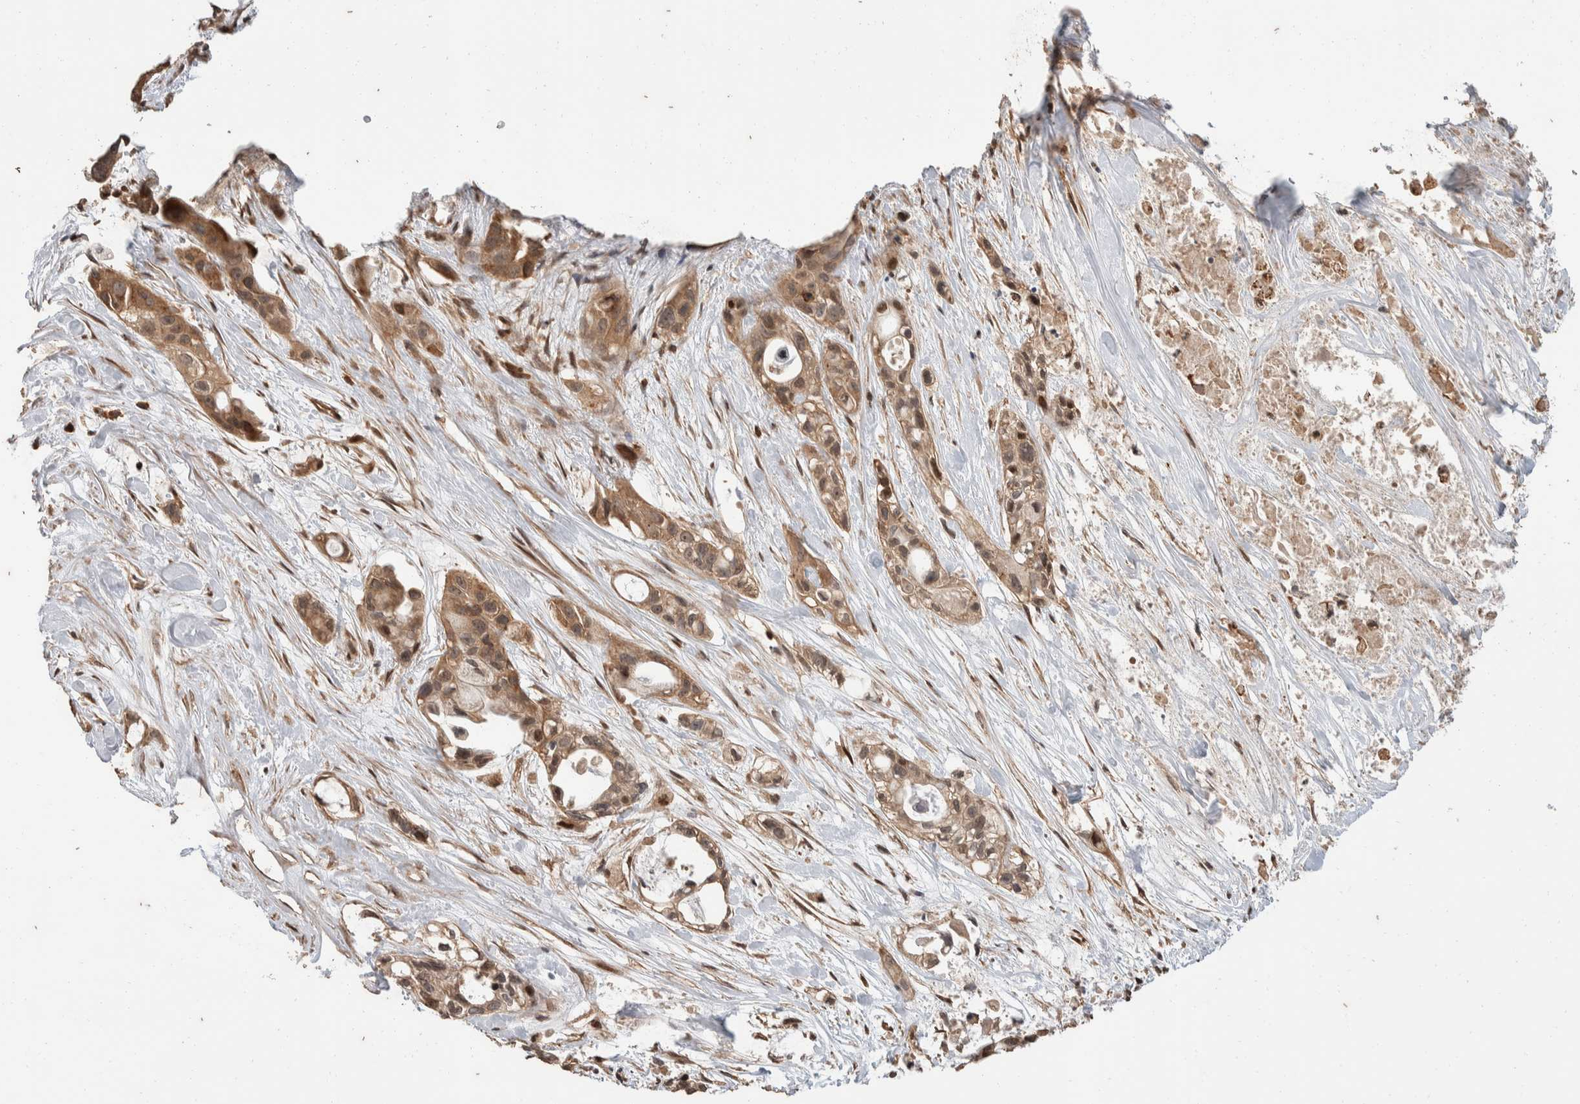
{"staining": {"intensity": "moderate", "quantity": ">75%", "location": "cytoplasmic/membranous"}, "tissue": "pancreatic cancer", "cell_type": "Tumor cells", "image_type": "cancer", "snomed": [{"axis": "morphology", "description": "Adenocarcinoma, NOS"}, {"axis": "topography", "description": "Pancreas"}], "caption": "Adenocarcinoma (pancreatic) stained with DAB (3,3'-diaminobenzidine) immunohistochemistry displays medium levels of moderate cytoplasmic/membranous staining in approximately >75% of tumor cells. (brown staining indicates protein expression, while blue staining denotes nuclei).", "gene": "ERC1", "patient": {"sex": "male", "age": 53}}